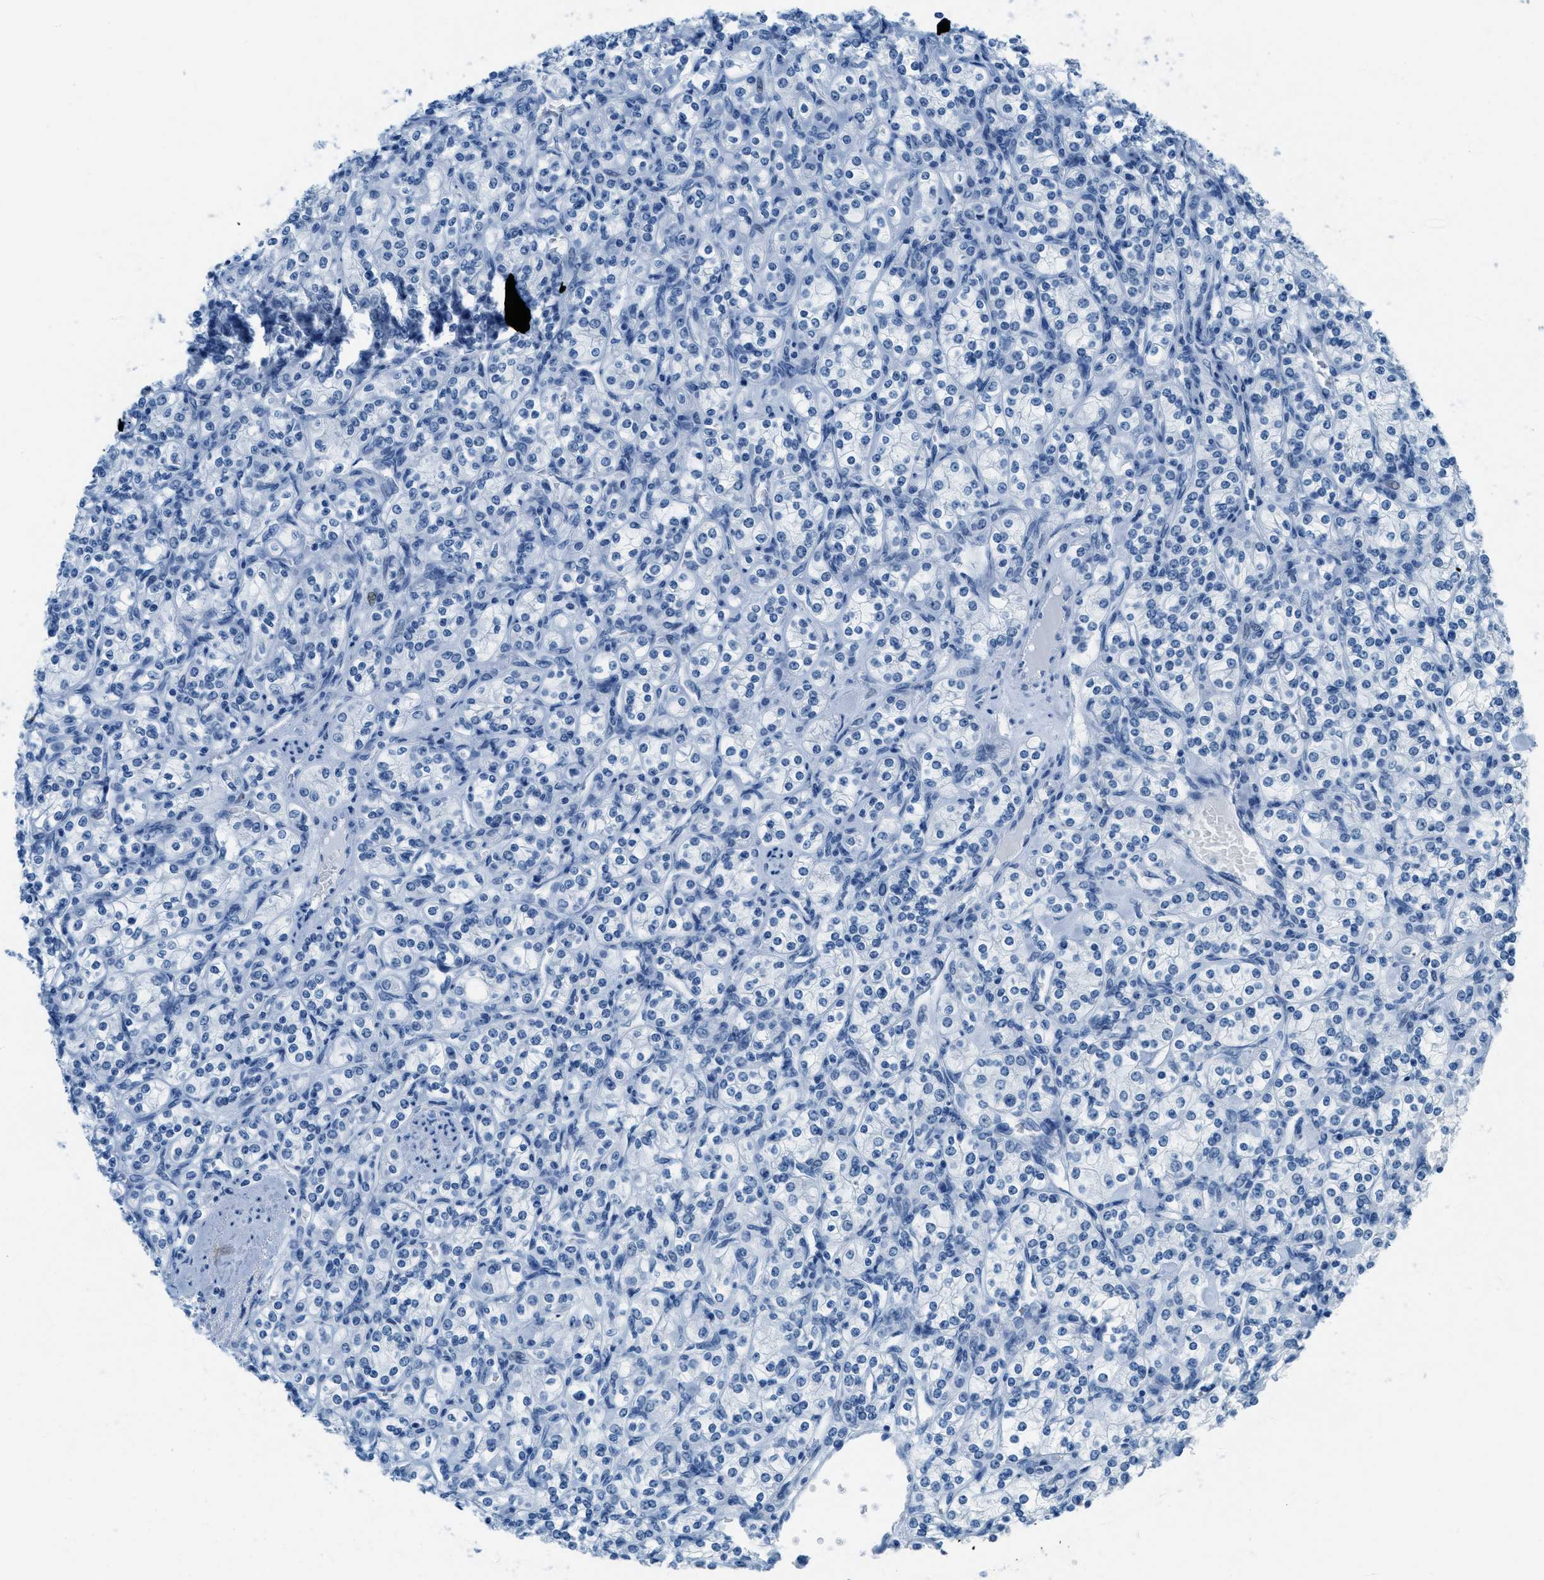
{"staining": {"intensity": "negative", "quantity": "none", "location": "none"}, "tissue": "renal cancer", "cell_type": "Tumor cells", "image_type": "cancer", "snomed": [{"axis": "morphology", "description": "Adenocarcinoma, NOS"}, {"axis": "topography", "description": "Kidney"}], "caption": "Immunohistochemistry (IHC) micrograph of neoplastic tissue: human renal cancer stained with DAB (3,3'-diaminobenzidine) exhibits no significant protein expression in tumor cells.", "gene": "PLA2G2A", "patient": {"sex": "male", "age": 77}}